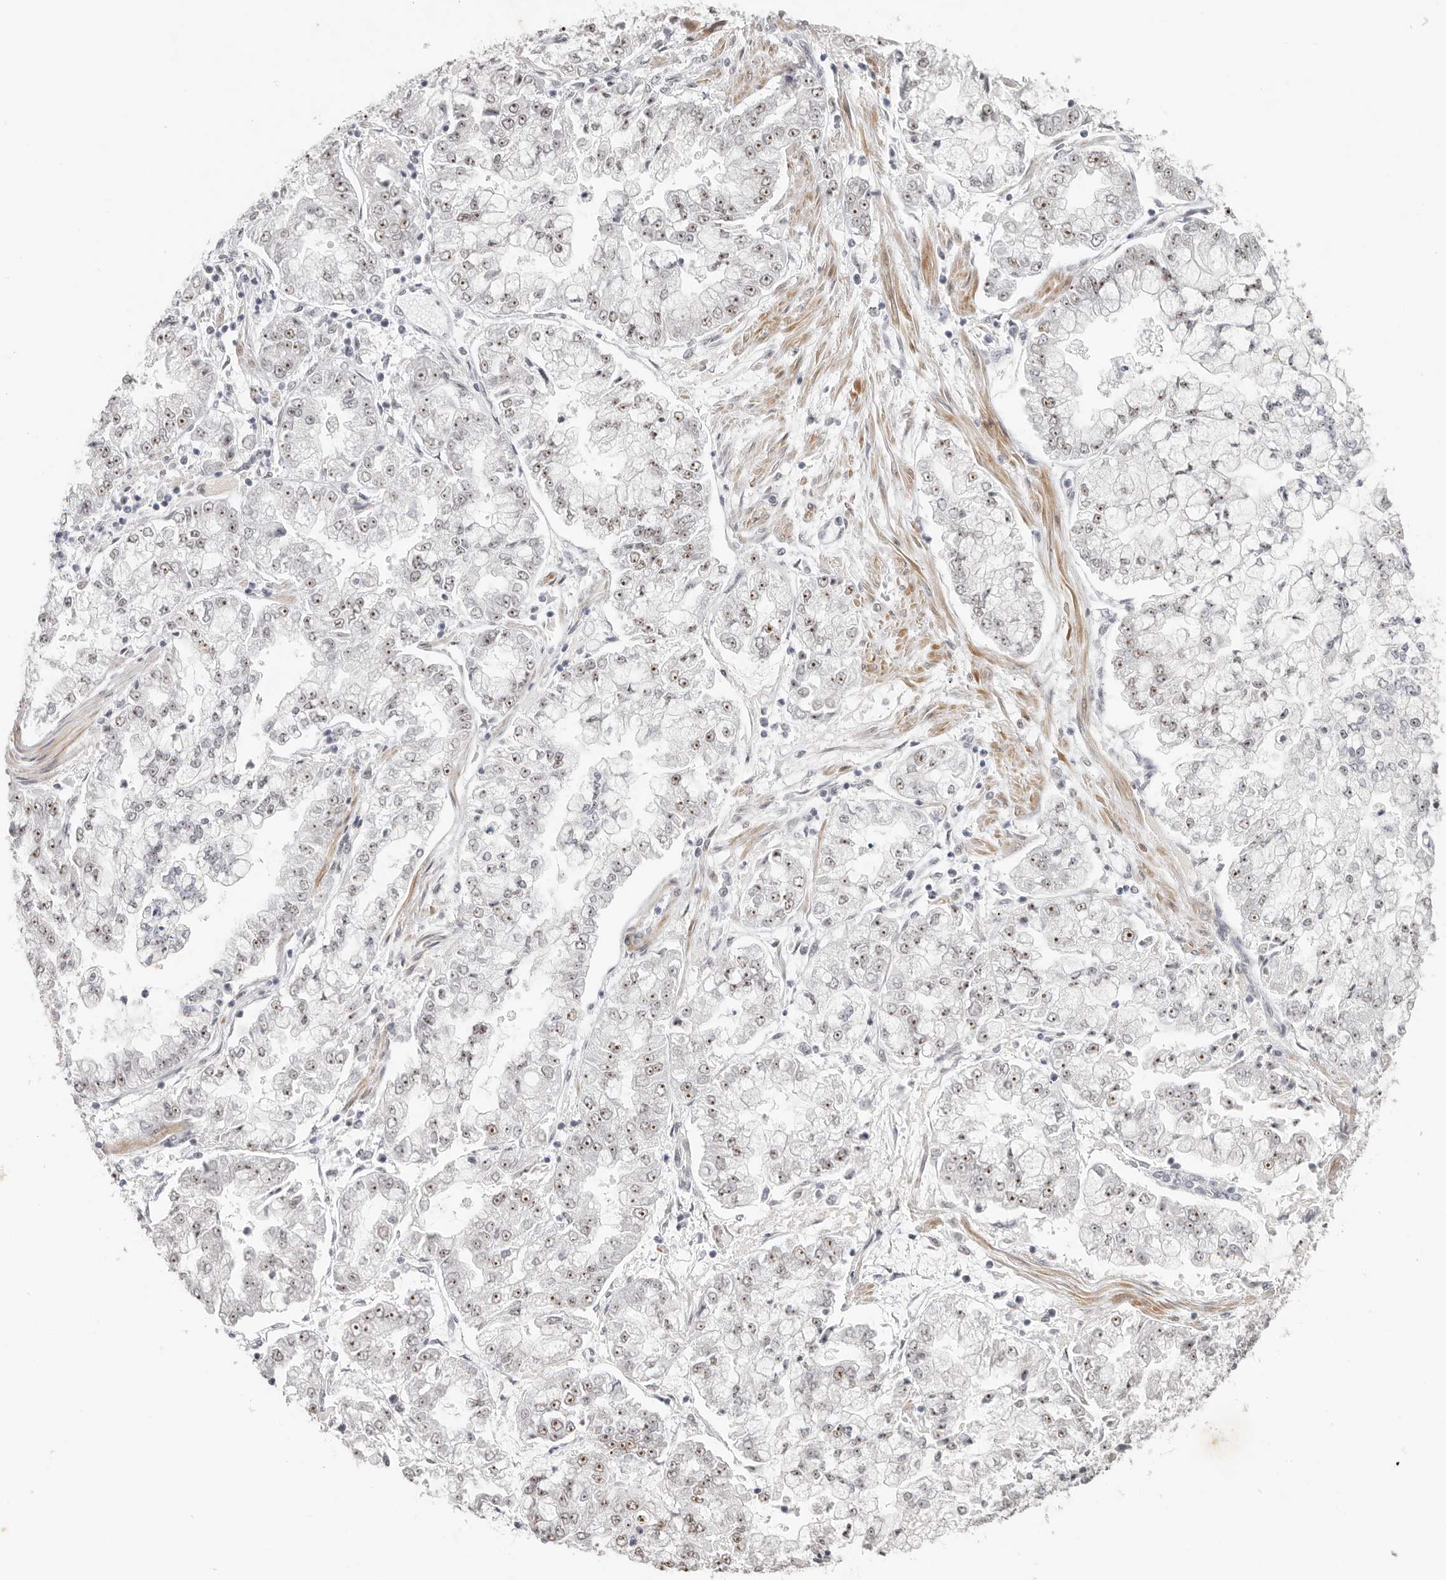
{"staining": {"intensity": "moderate", "quantity": ">75%", "location": "nuclear"}, "tissue": "stomach cancer", "cell_type": "Tumor cells", "image_type": "cancer", "snomed": [{"axis": "morphology", "description": "Adenocarcinoma, NOS"}, {"axis": "topography", "description": "Stomach"}], "caption": "Immunohistochemistry (DAB (3,3'-diaminobenzidine)) staining of stomach adenocarcinoma shows moderate nuclear protein positivity in approximately >75% of tumor cells.", "gene": "LARP7", "patient": {"sex": "male", "age": 76}}